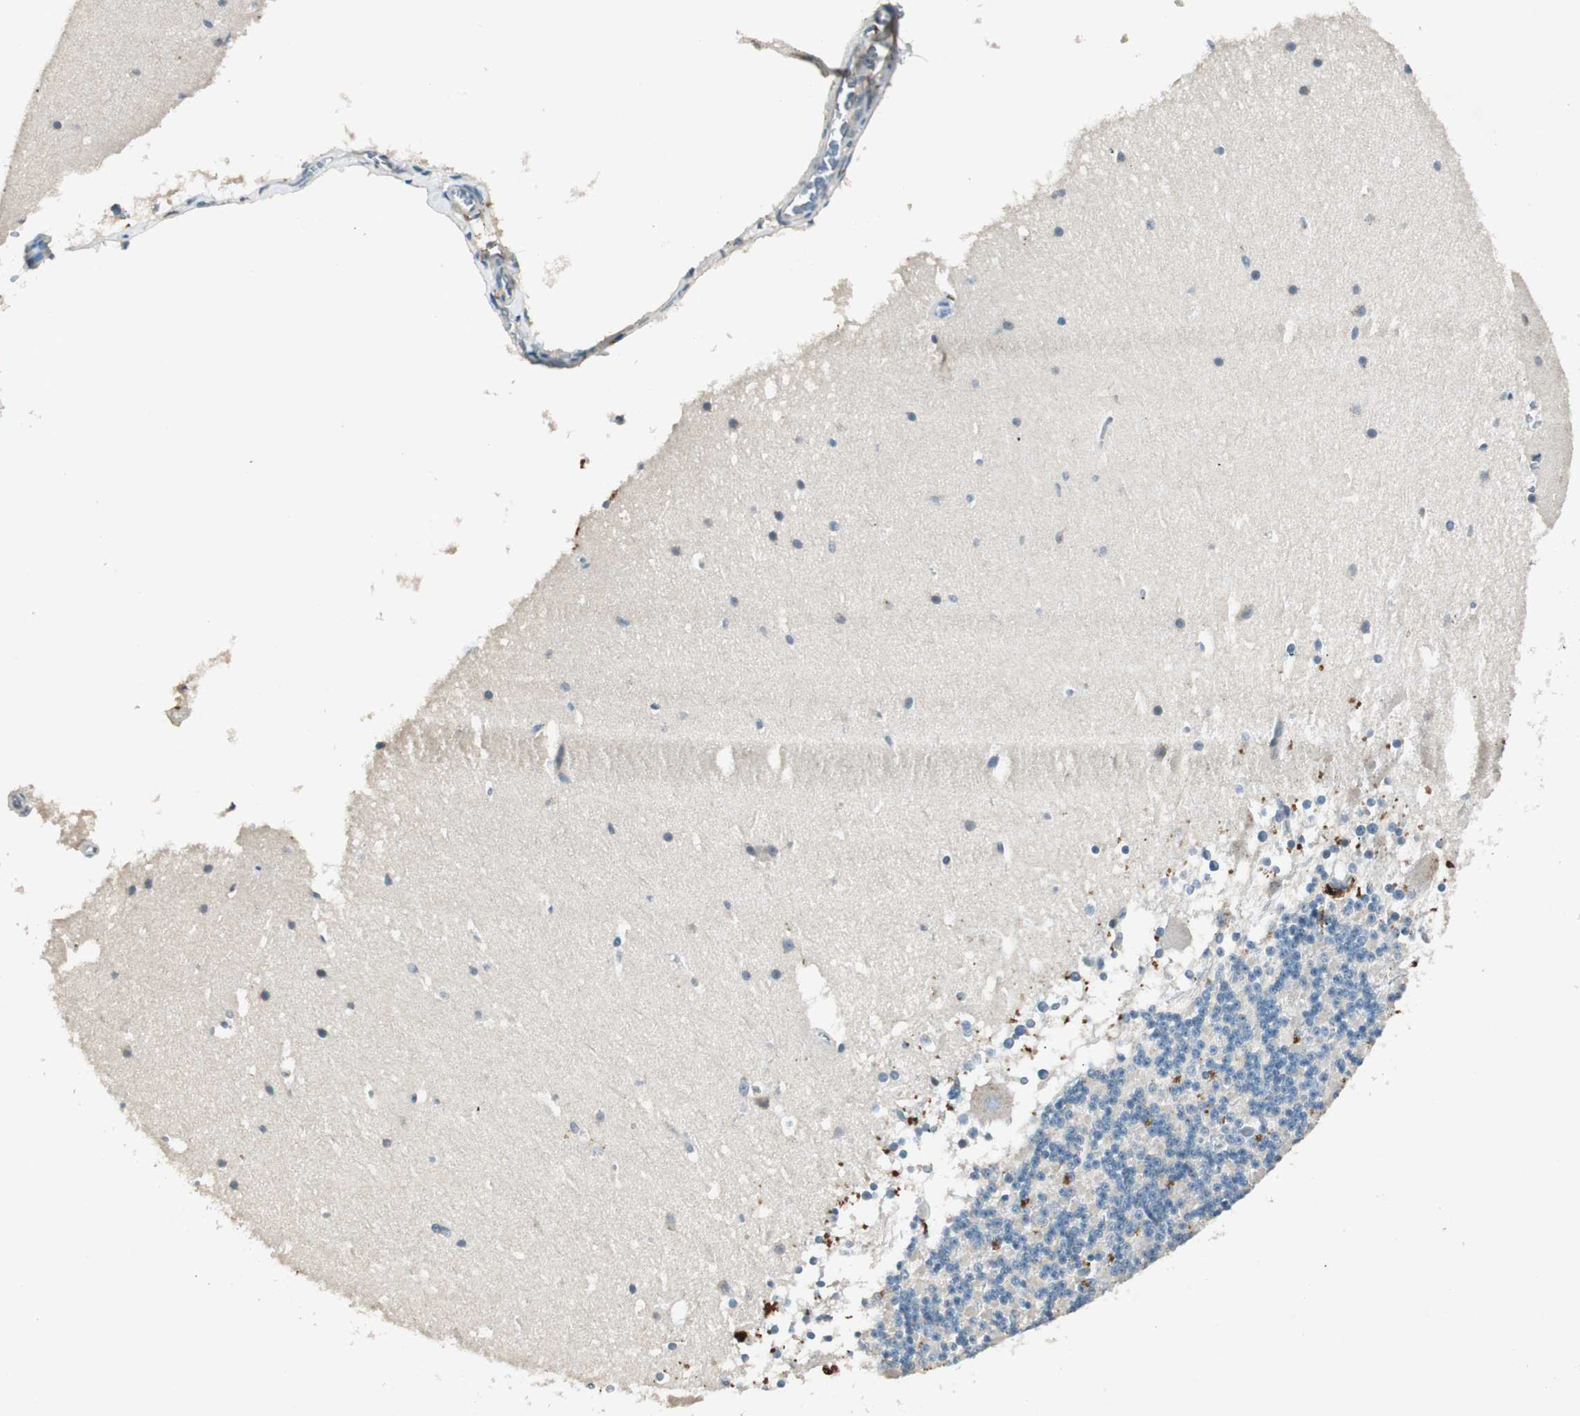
{"staining": {"intensity": "moderate", "quantity": "<25%", "location": "cytoplasmic/membranous"}, "tissue": "cerebellum", "cell_type": "Cells in granular layer", "image_type": "normal", "snomed": [{"axis": "morphology", "description": "Normal tissue, NOS"}, {"axis": "topography", "description": "Cerebellum"}], "caption": "Protein staining of normal cerebellum shows moderate cytoplasmic/membranous staining in about <25% of cells in granular layer. The staining is performed using DAB brown chromogen to label protein expression. The nuclei are counter-stained blue using hematoxylin.", "gene": "NKAIN1", "patient": {"sex": "female", "age": 19}}